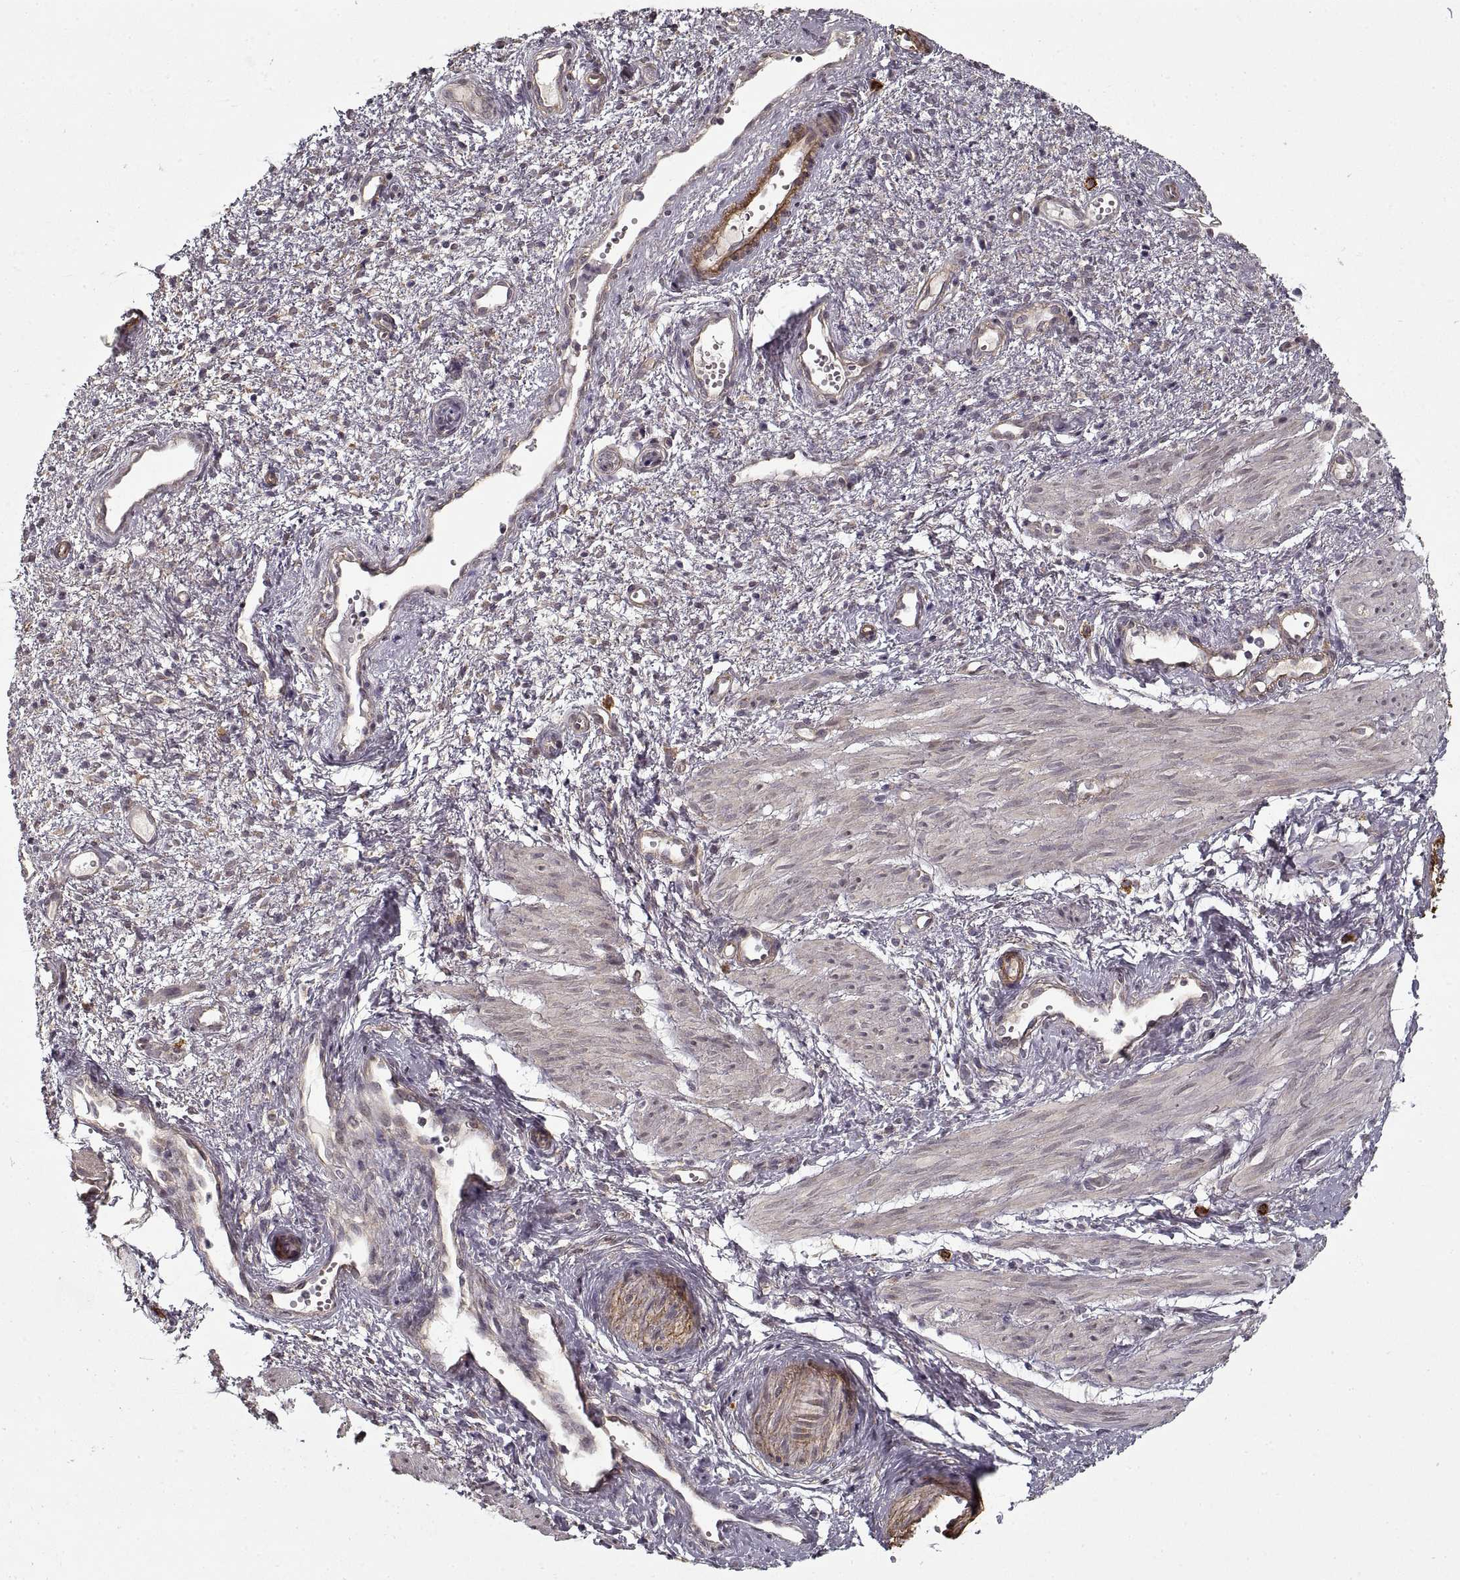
{"staining": {"intensity": "negative", "quantity": "none", "location": "none"}, "tissue": "cervical cancer", "cell_type": "Tumor cells", "image_type": "cancer", "snomed": [{"axis": "morphology", "description": "Squamous cell carcinoma, NOS"}, {"axis": "topography", "description": "Cervix"}], "caption": "Micrograph shows no protein staining in tumor cells of cervical squamous cell carcinoma tissue.", "gene": "LAMB2", "patient": {"sex": "female", "age": 30}}